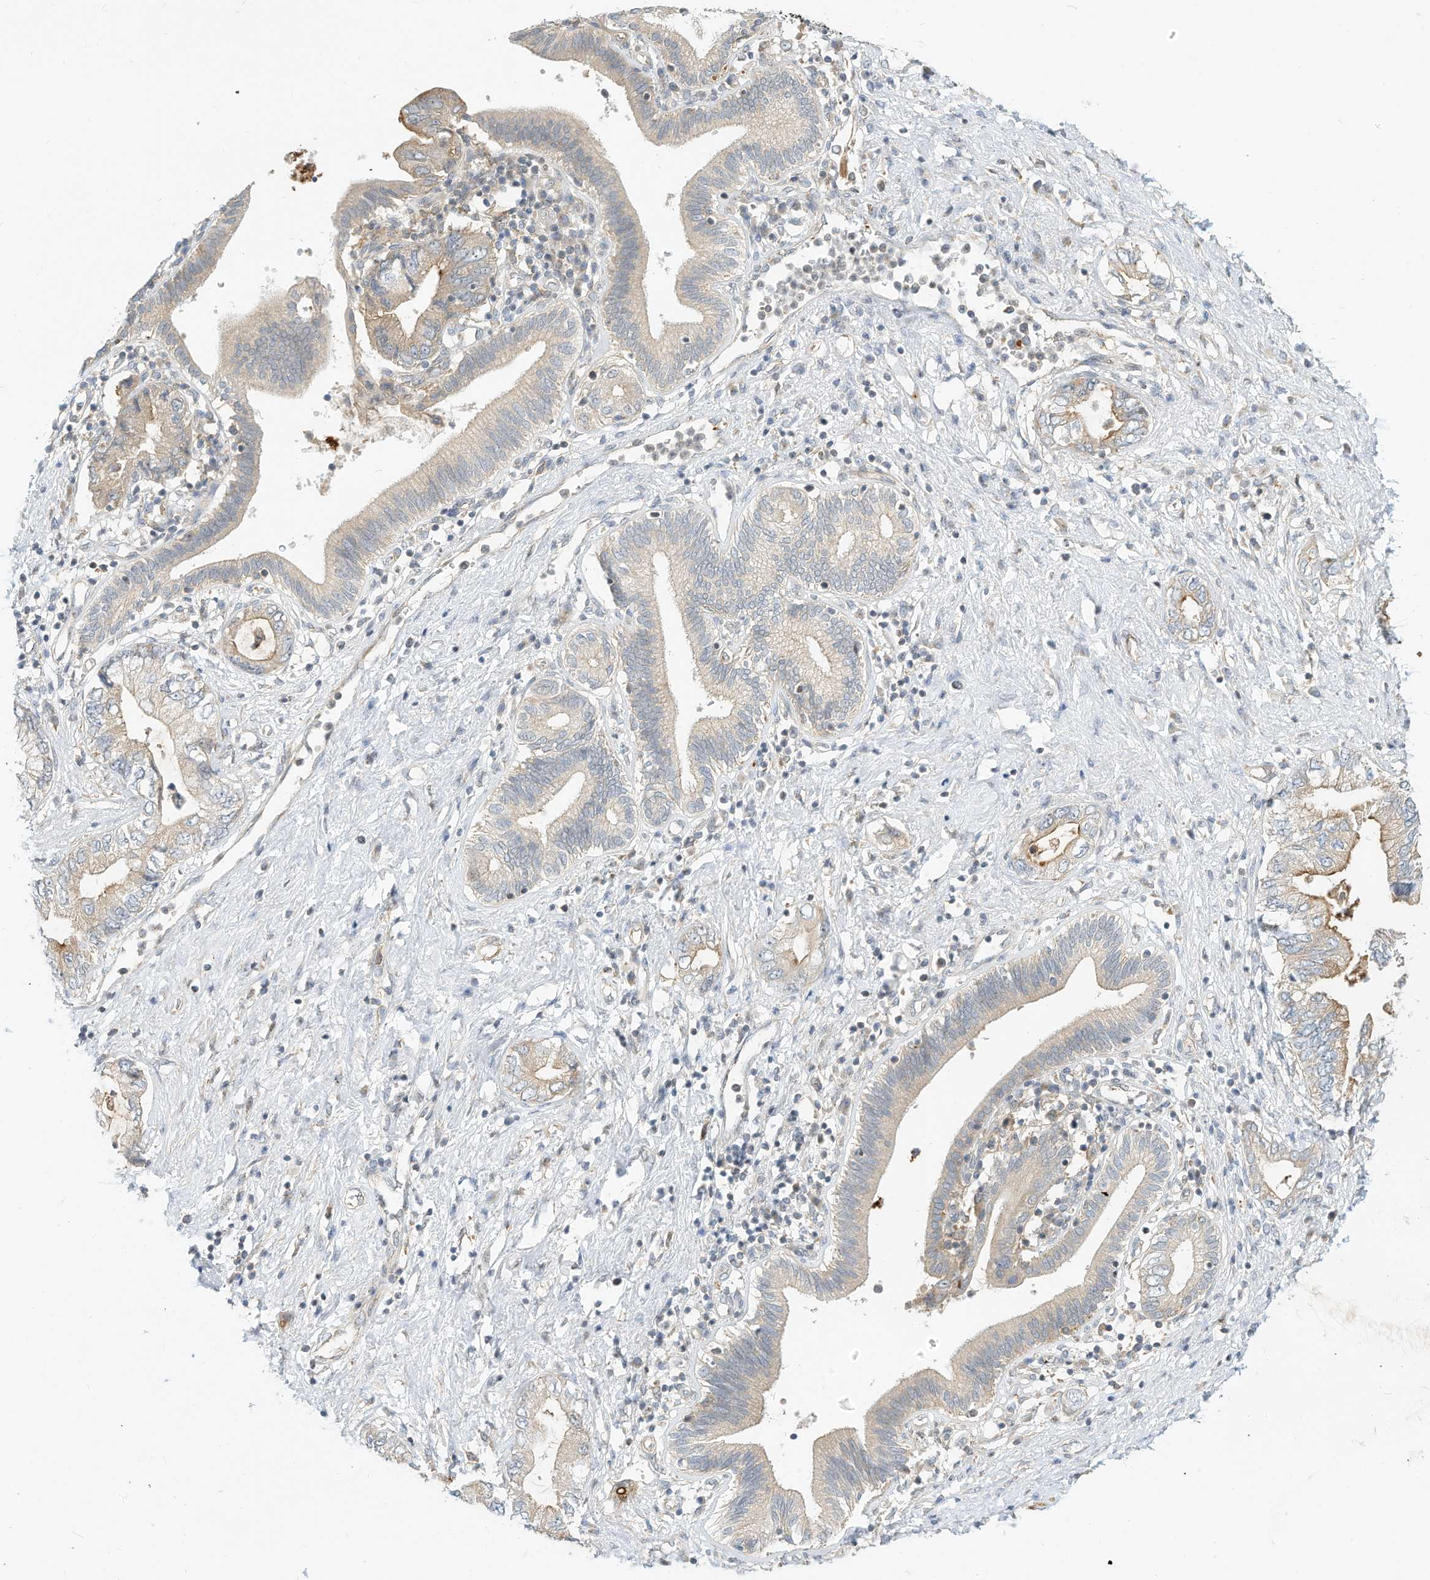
{"staining": {"intensity": "weak", "quantity": "<25%", "location": "cytoplasmic/membranous"}, "tissue": "pancreatic cancer", "cell_type": "Tumor cells", "image_type": "cancer", "snomed": [{"axis": "morphology", "description": "Adenocarcinoma, NOS"}, {"axis": "topography", "description": "Pancreas"}], "caption": "Micrograph shows no protein positivity in tumor cells of pancreatic cancer (adenocarcinoma) tissue.", "gene": "OFD1", "patient": {"sex": "female", "age": 73}}